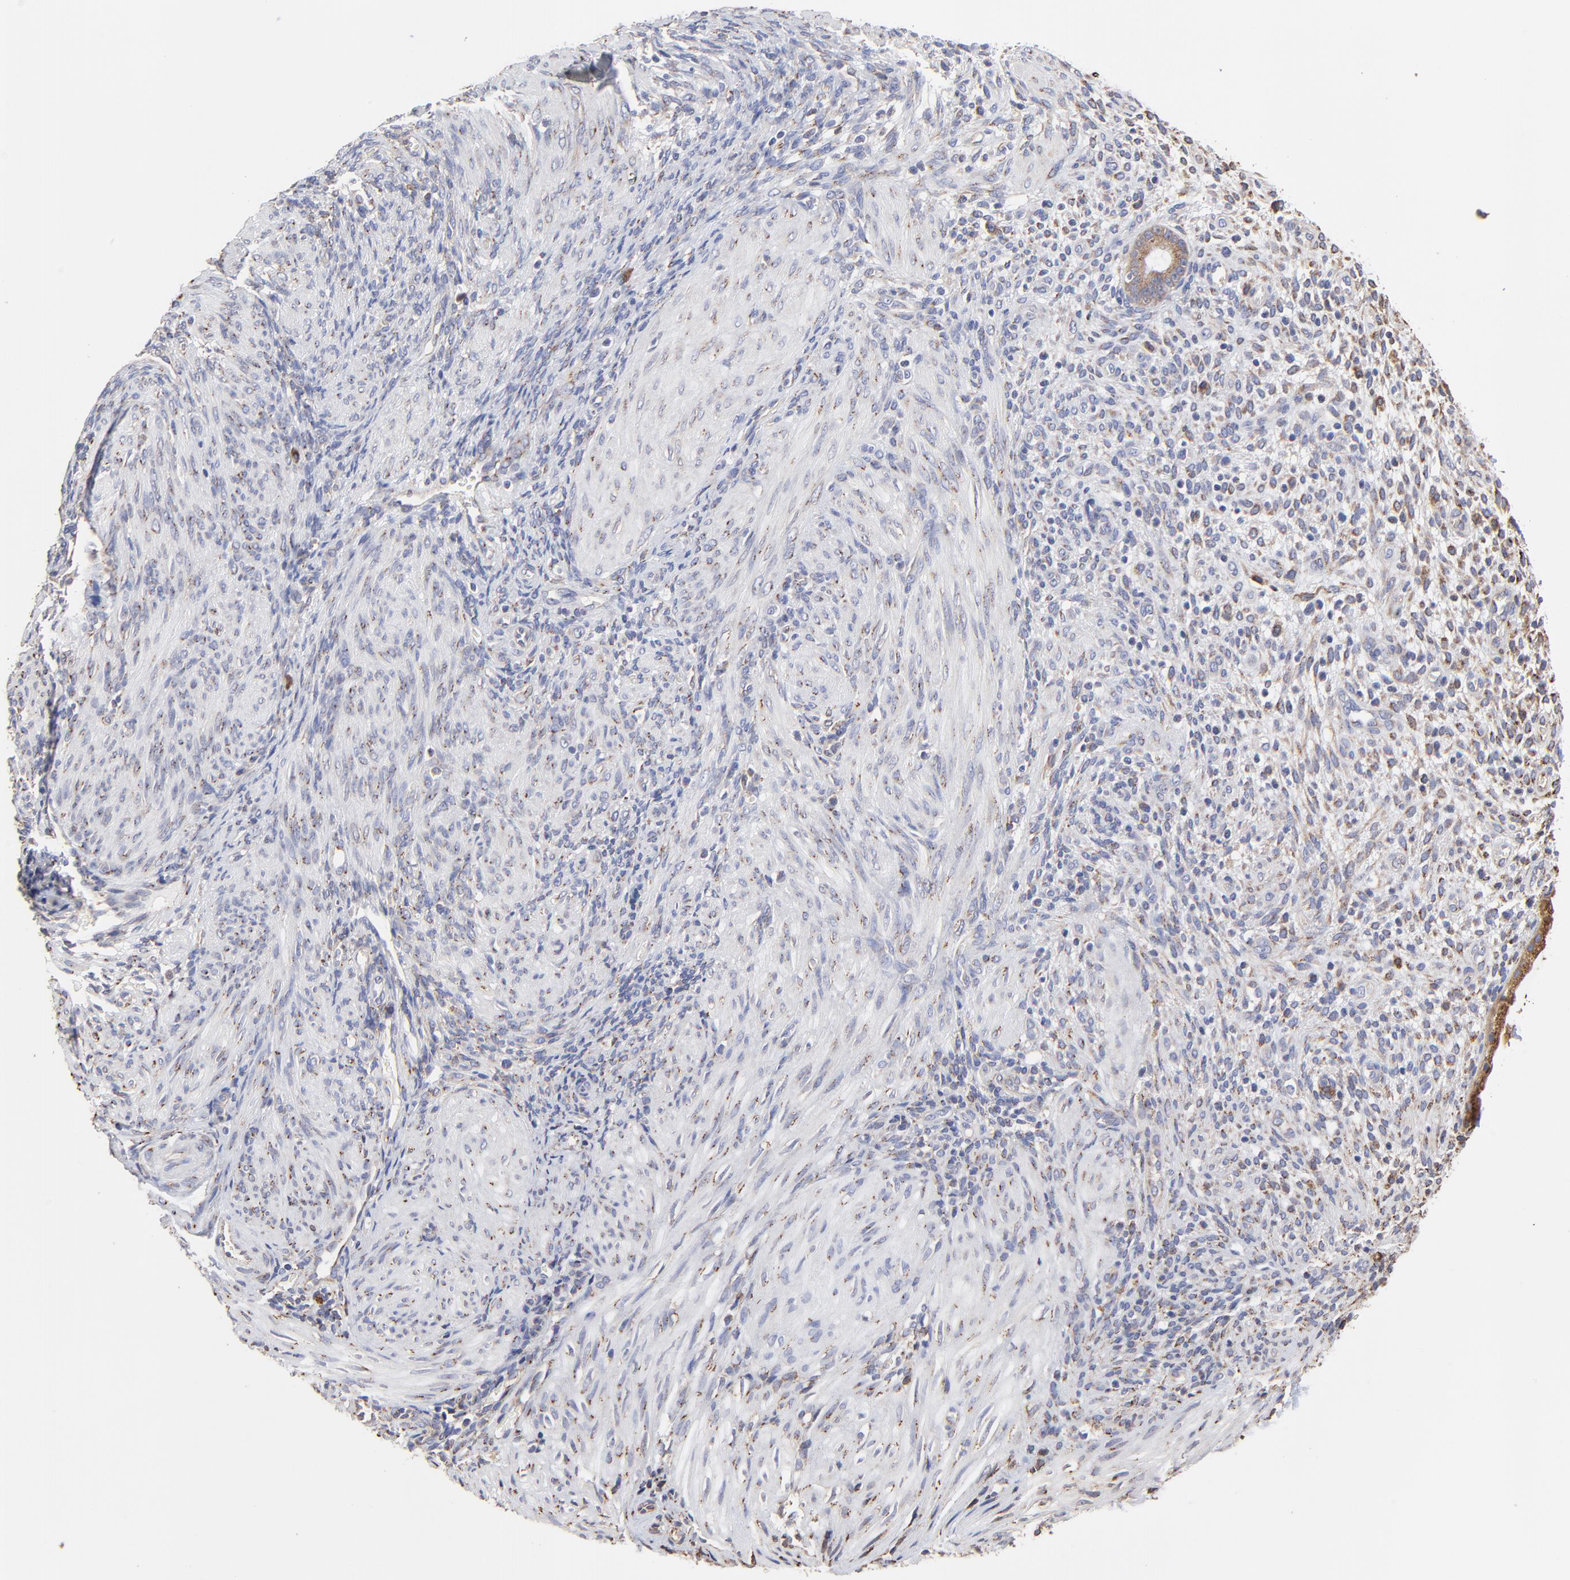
{"staining": {"intensity": "weak", "quantity": "25%-75%", "location": "cytoplasmic/membranous"}, "tissue": "endometrium", "cell_type": "Cells in endometrial stroma", "image_type": "normal", "snomed": [{"axis": "morphology", "description": "Normal tissue, NOS"}, {"axis": "topography", "description": "Endometrium"}], "caption": "Human endometrium stained with a protein marker shows weak staining in cells in endometrial stroma.", "gene": "LMAN1", "patient": {"sex": "female", "age": 72}}